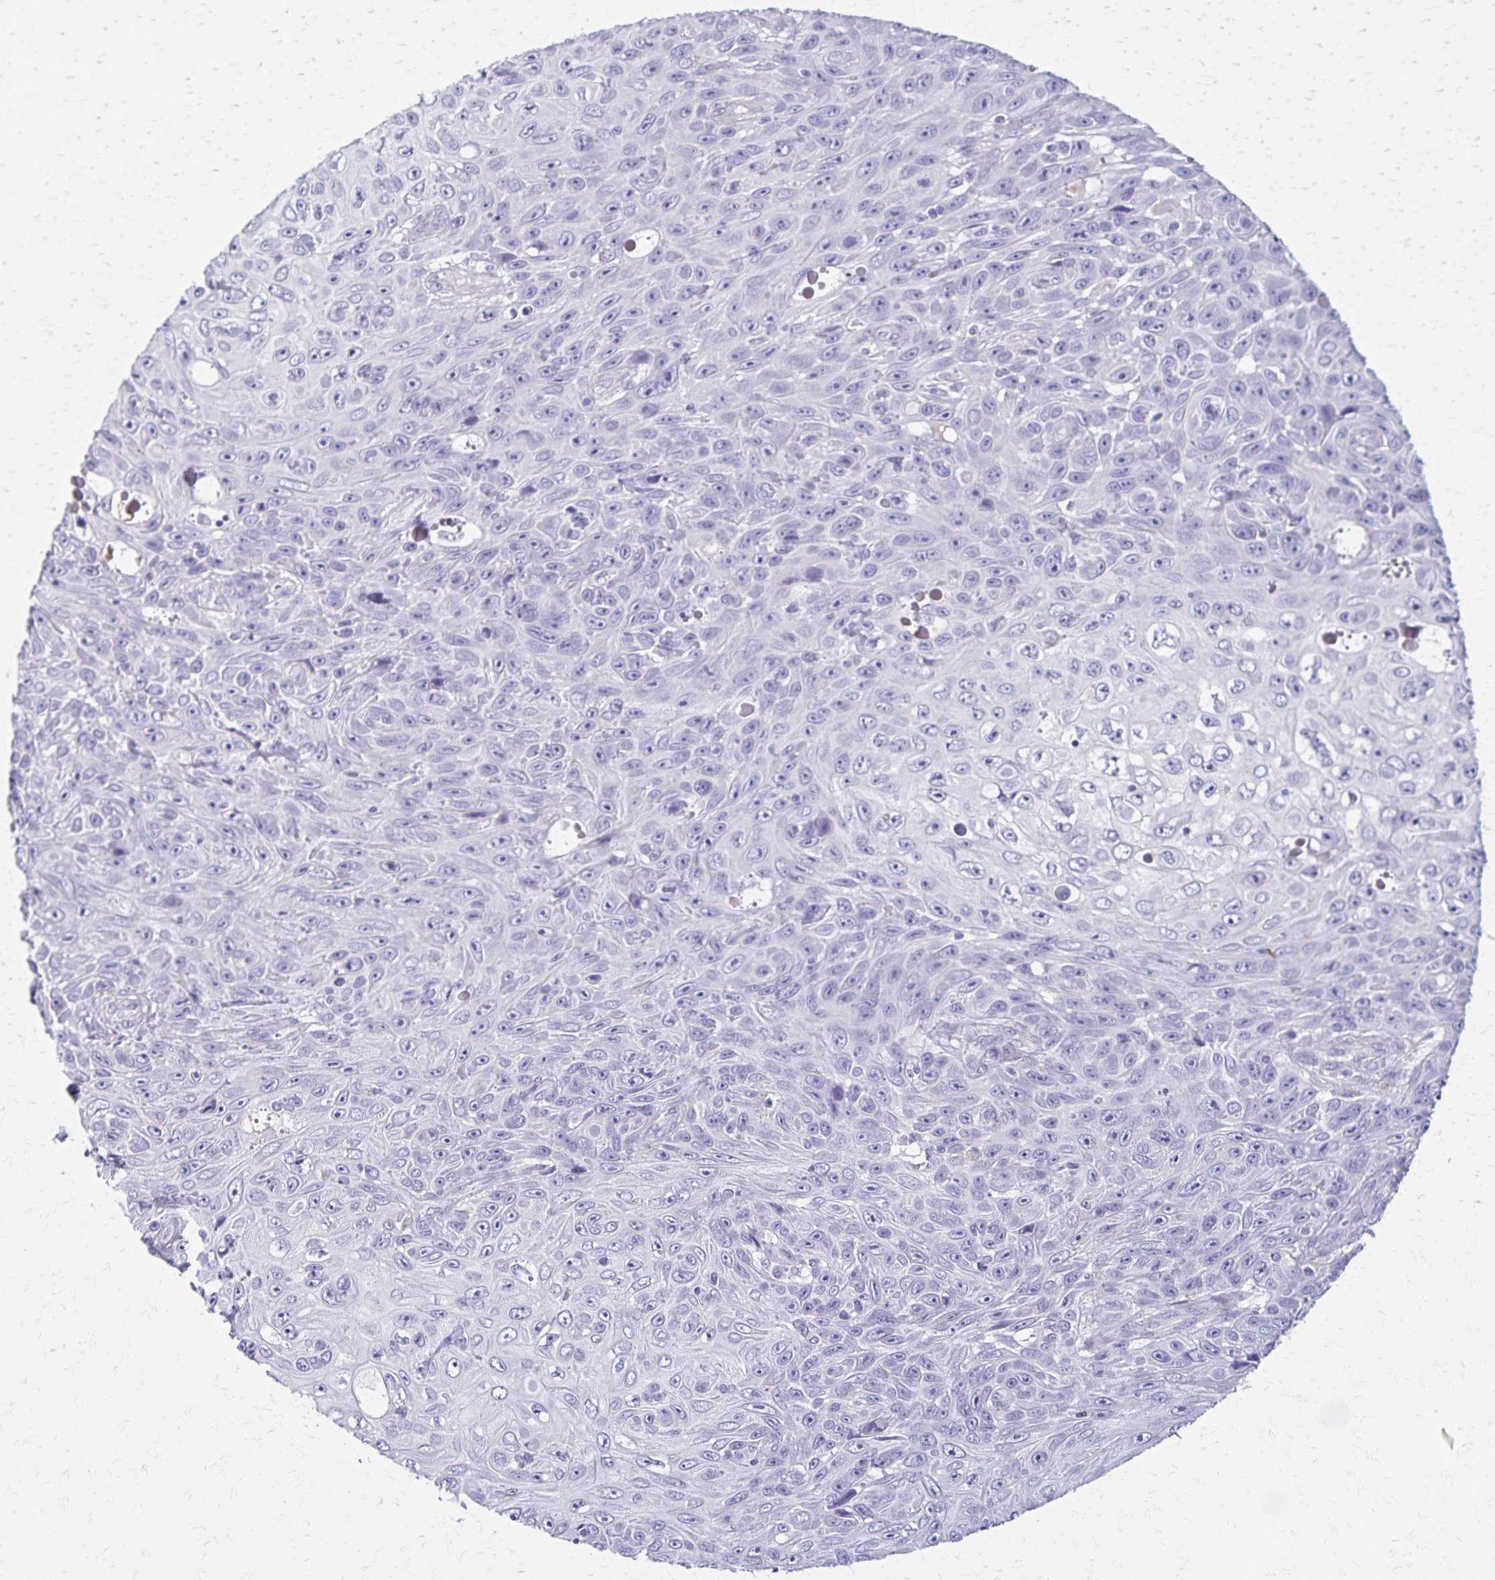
{"staining": {"intensity": "negative", "quantity": "none", "location": "none"}, "tissue": "skin cancer", "cell_type": "Tumor cells", "image_type": "cancer", "snomed": [{"axis": "morphology", "description": "Squamous cell carcinoma, NOS"}, {"axis": "topography", "description": "Skin"}], "caption": "Immunohistochemical staining of human skin cancer demonstrates no significant positivity in tumor cells.", "gene": "ZSCAN5B", "patient": {"sex": "male", "age": 82}}